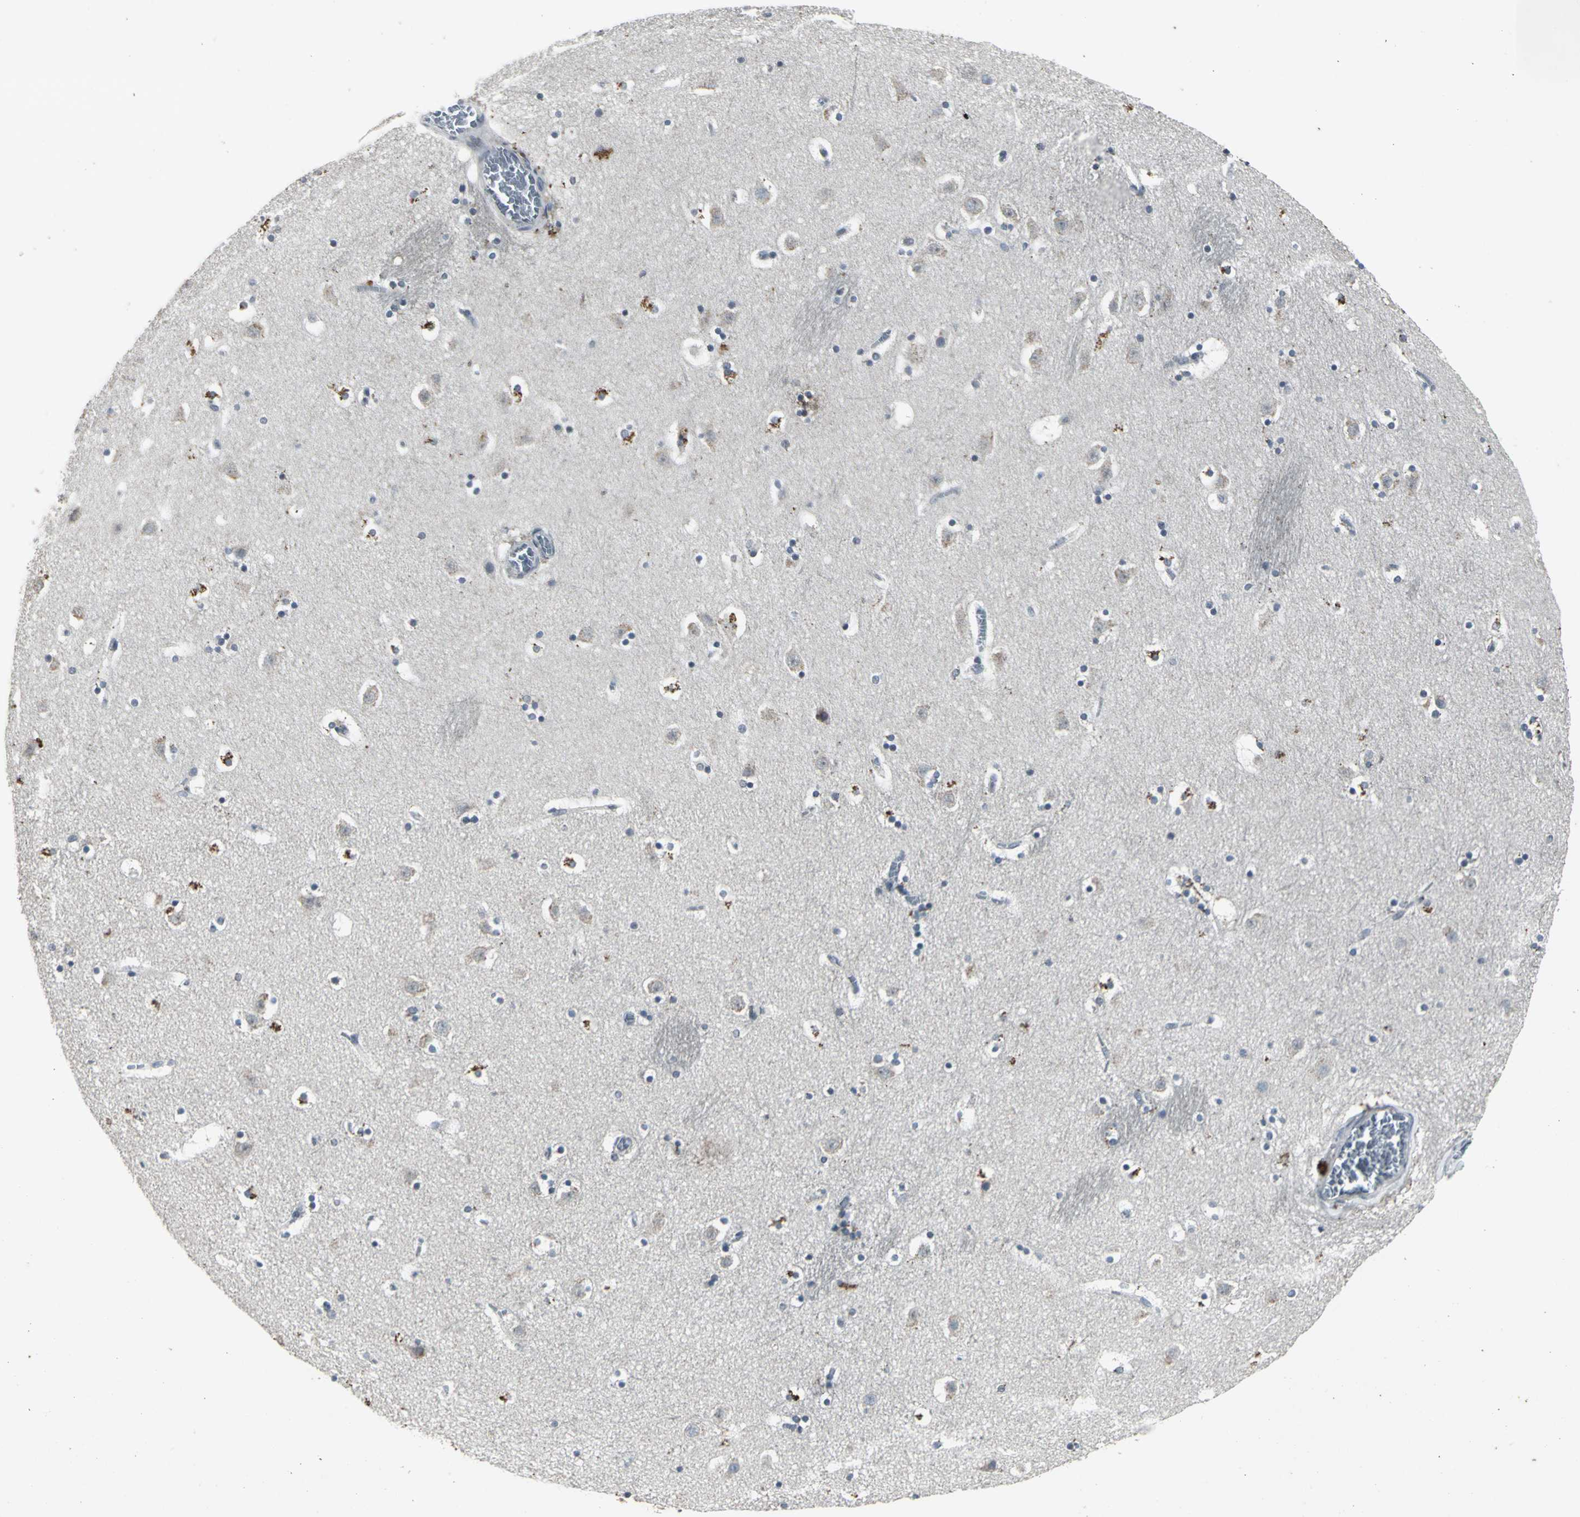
{"staining": {"intensity": "negative", "quantity": "none", "location": "none"}, "tissue": "caudate", "cell_type": "Glial cells", "image_type": "normal", "snomed": [{"axis": "morphology", "description": "Normal tissue, NOS"}, {"axis": "topography", "description": "Lateral ventricle wall"}], "caption": "The IHC image has no significant positivity in glial cells of caudate. (DAB immunohistochemistry (IHC), high magnification).", "gene": "BMP4", "patient": {"sex": "male", "age": 45}}